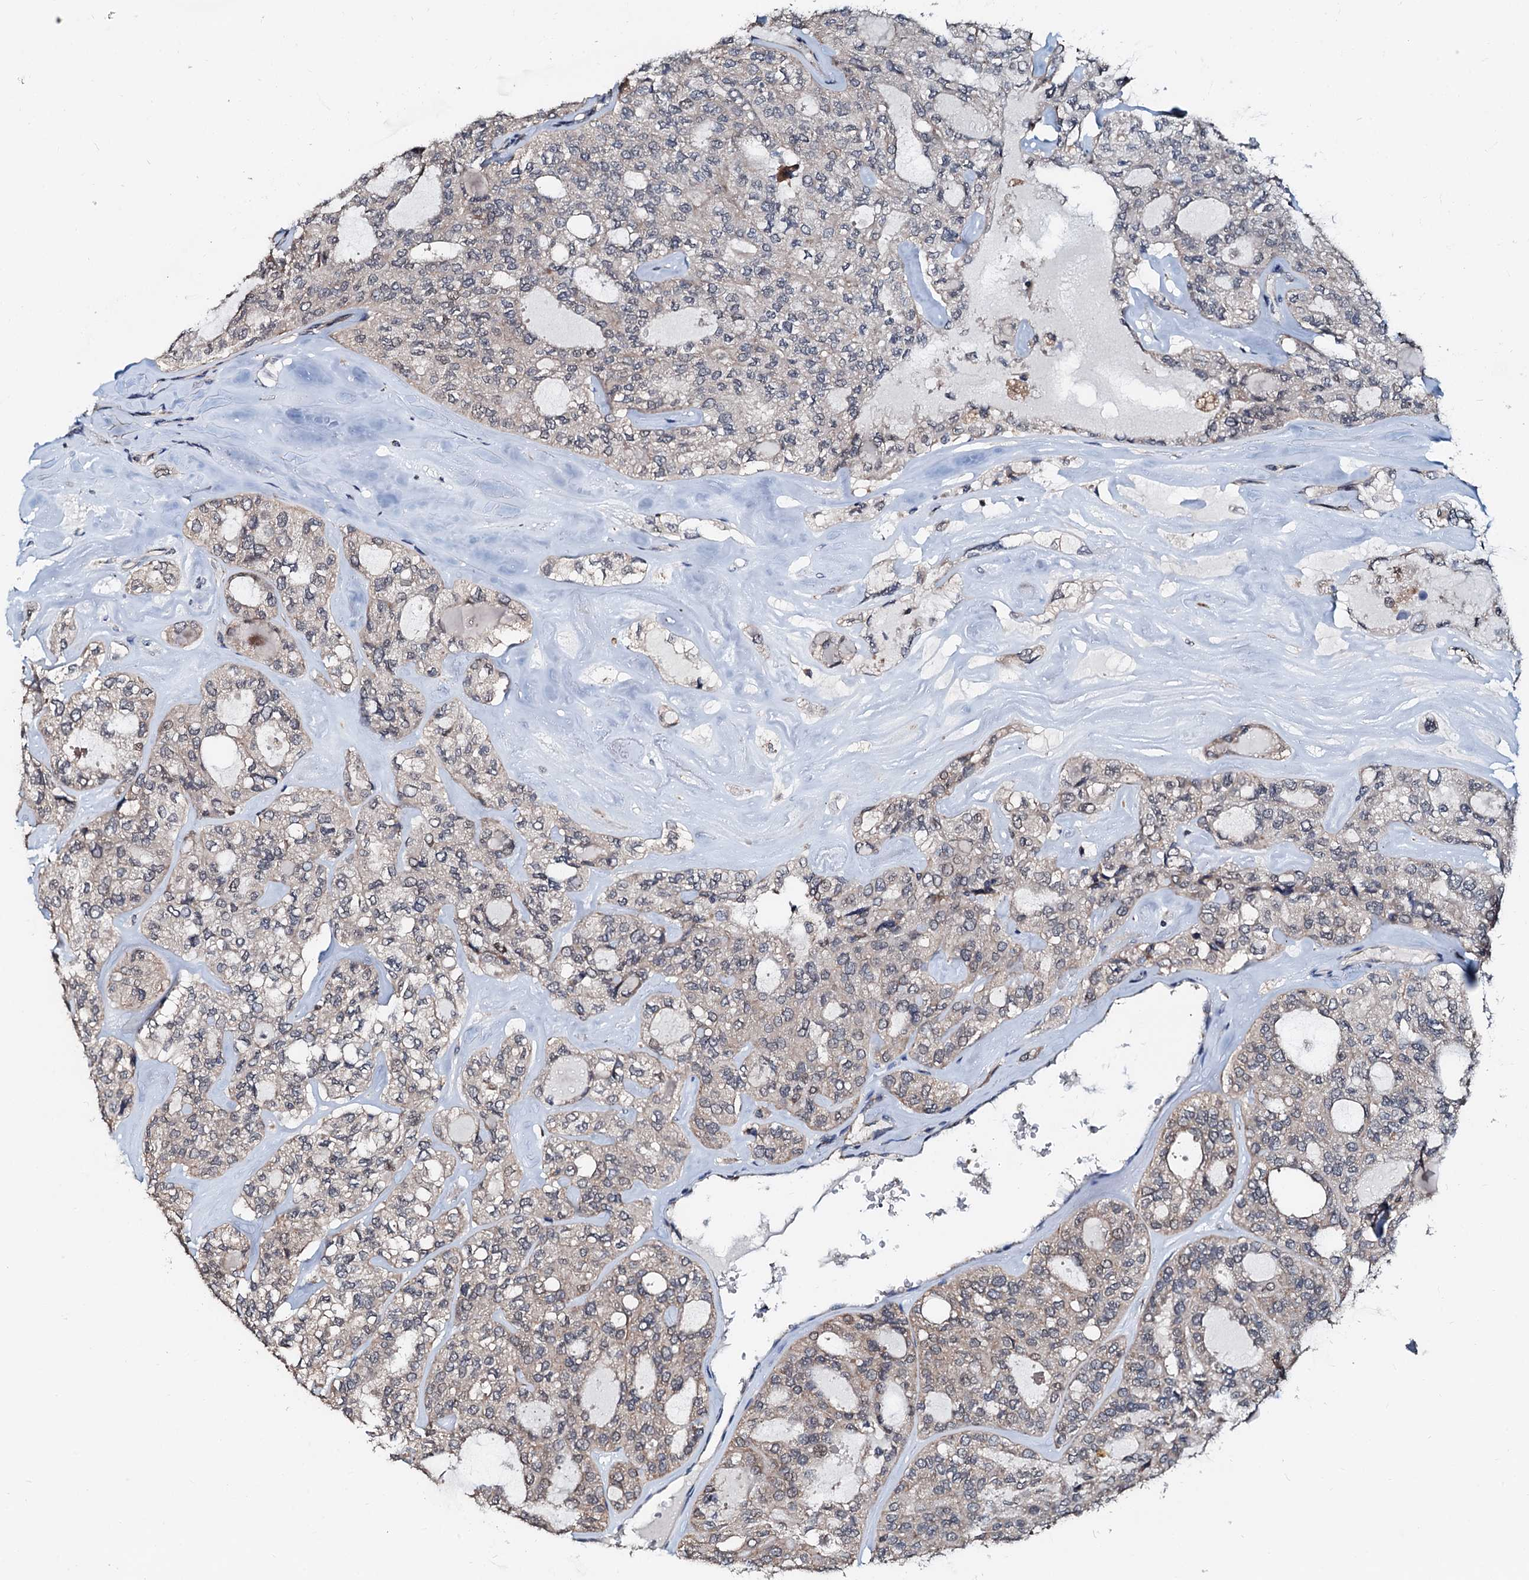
{"staining": {"intensity": "negative", "quantity": "none", "location": "none"}, "tissue": "thyroid cancer", "cell_type": "Tumor cells", "image_type": "cancer", "snomed": [{"axis": "morphology", "description": "Follicular adenoma carcinoma, NOS"}, {"axis": "topography", "description": "Thyroid gland"}], "caption": "This is a histopathology image of IHC staining of thyroid cancer (follicular adenoma carcinoma), which shows no positivity in tumor cells.", "gene": "MCMBP", "patient": {"sex": "male", "age": 75}}